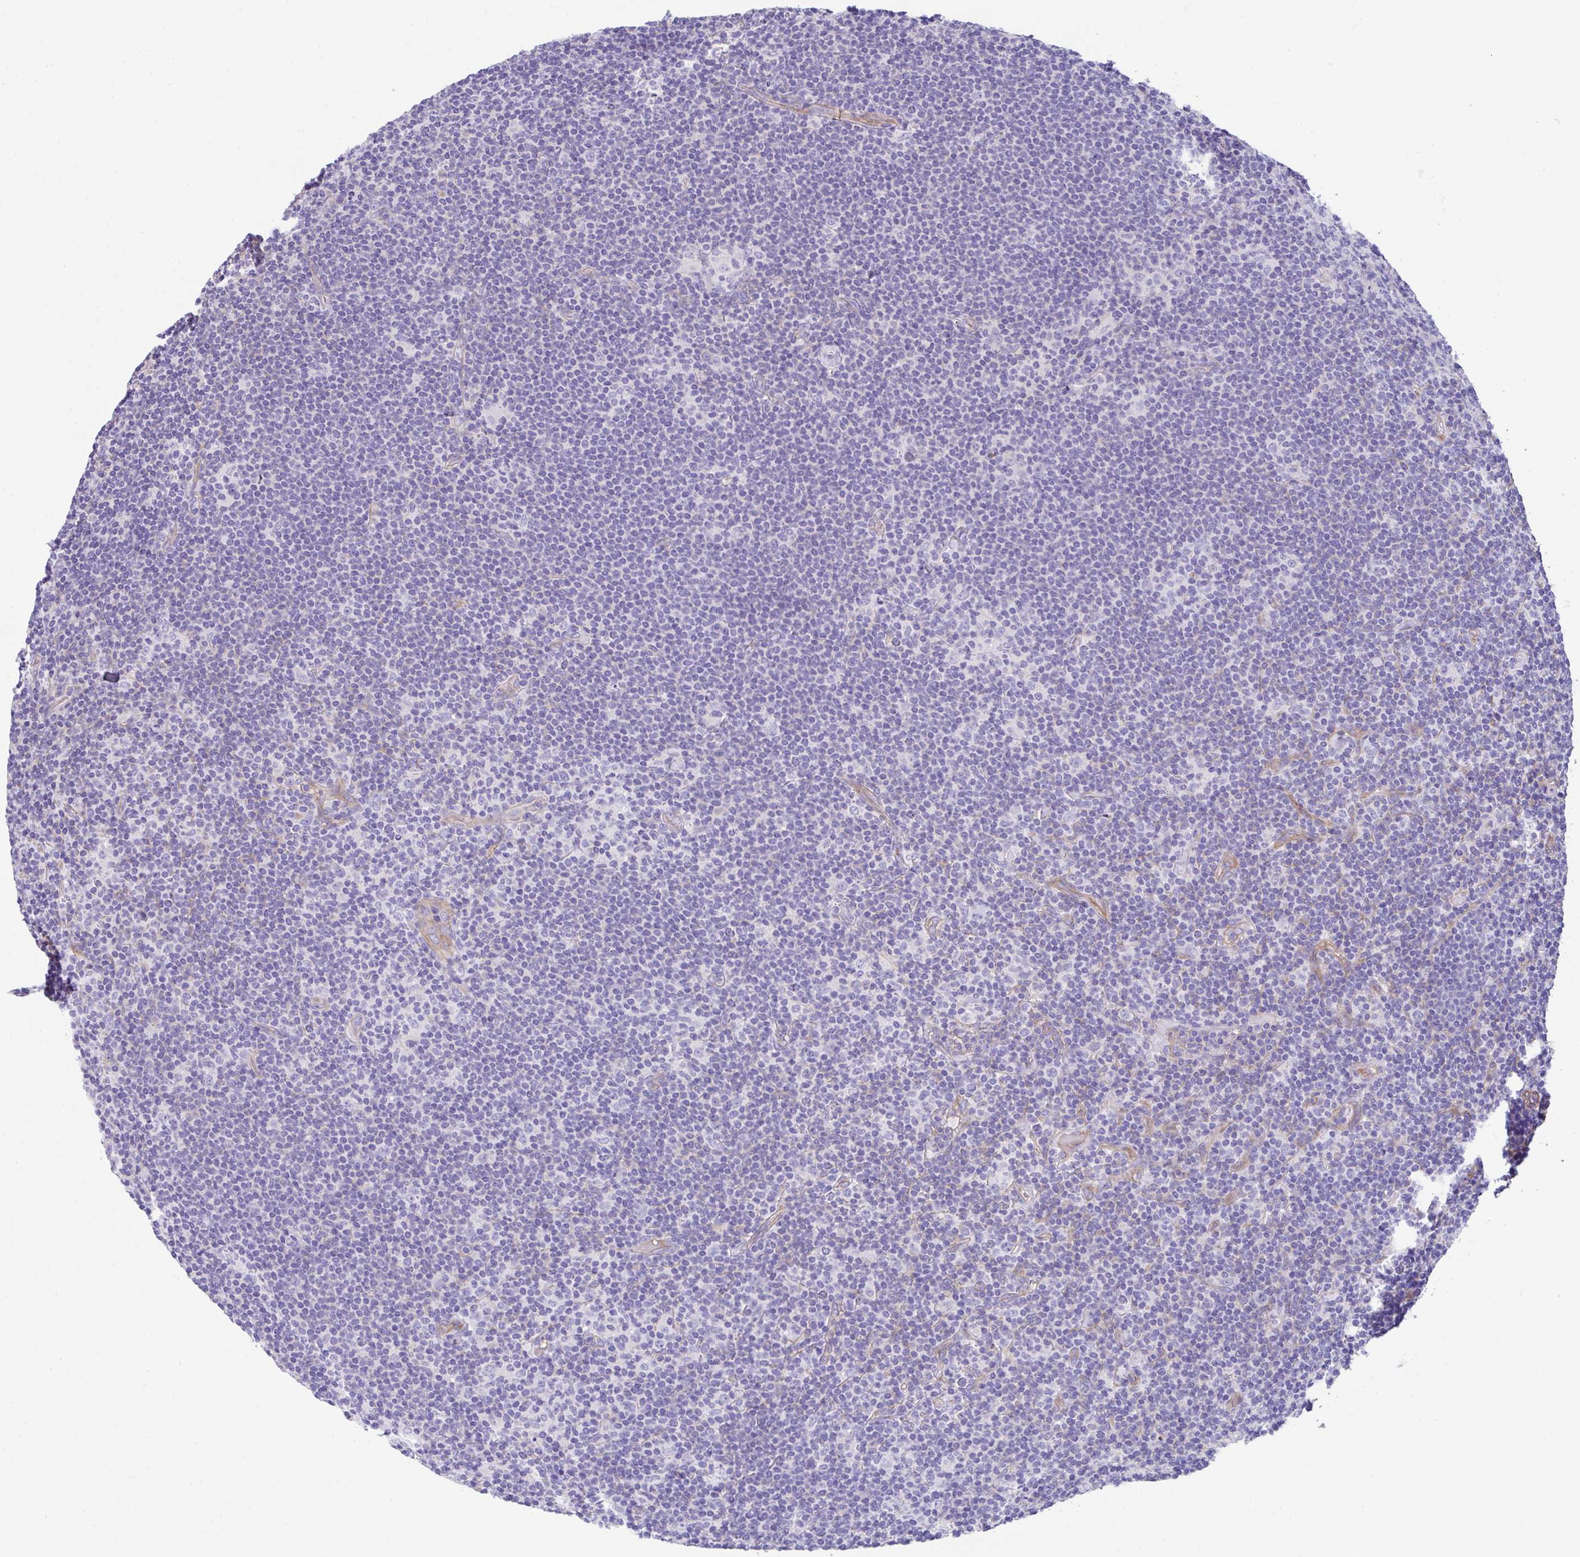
{"staining": {"intensity": "negative", "quantity": "none", "location": "none"}, "tissue": "lymphoma", "cell_type": "Tumor cells", "image_type": "cancer", "snomed": [{"axis": "morphology", "description": "Hodgkin's disease, NOS"}, {"axis": "topography", "description": "Lymph node"}], "caption": "Tumor cells show no significant protein staining in Hodgkin's disease.", "gene": "ZNF813", "patient": {"sex": "female", "age": 57}}